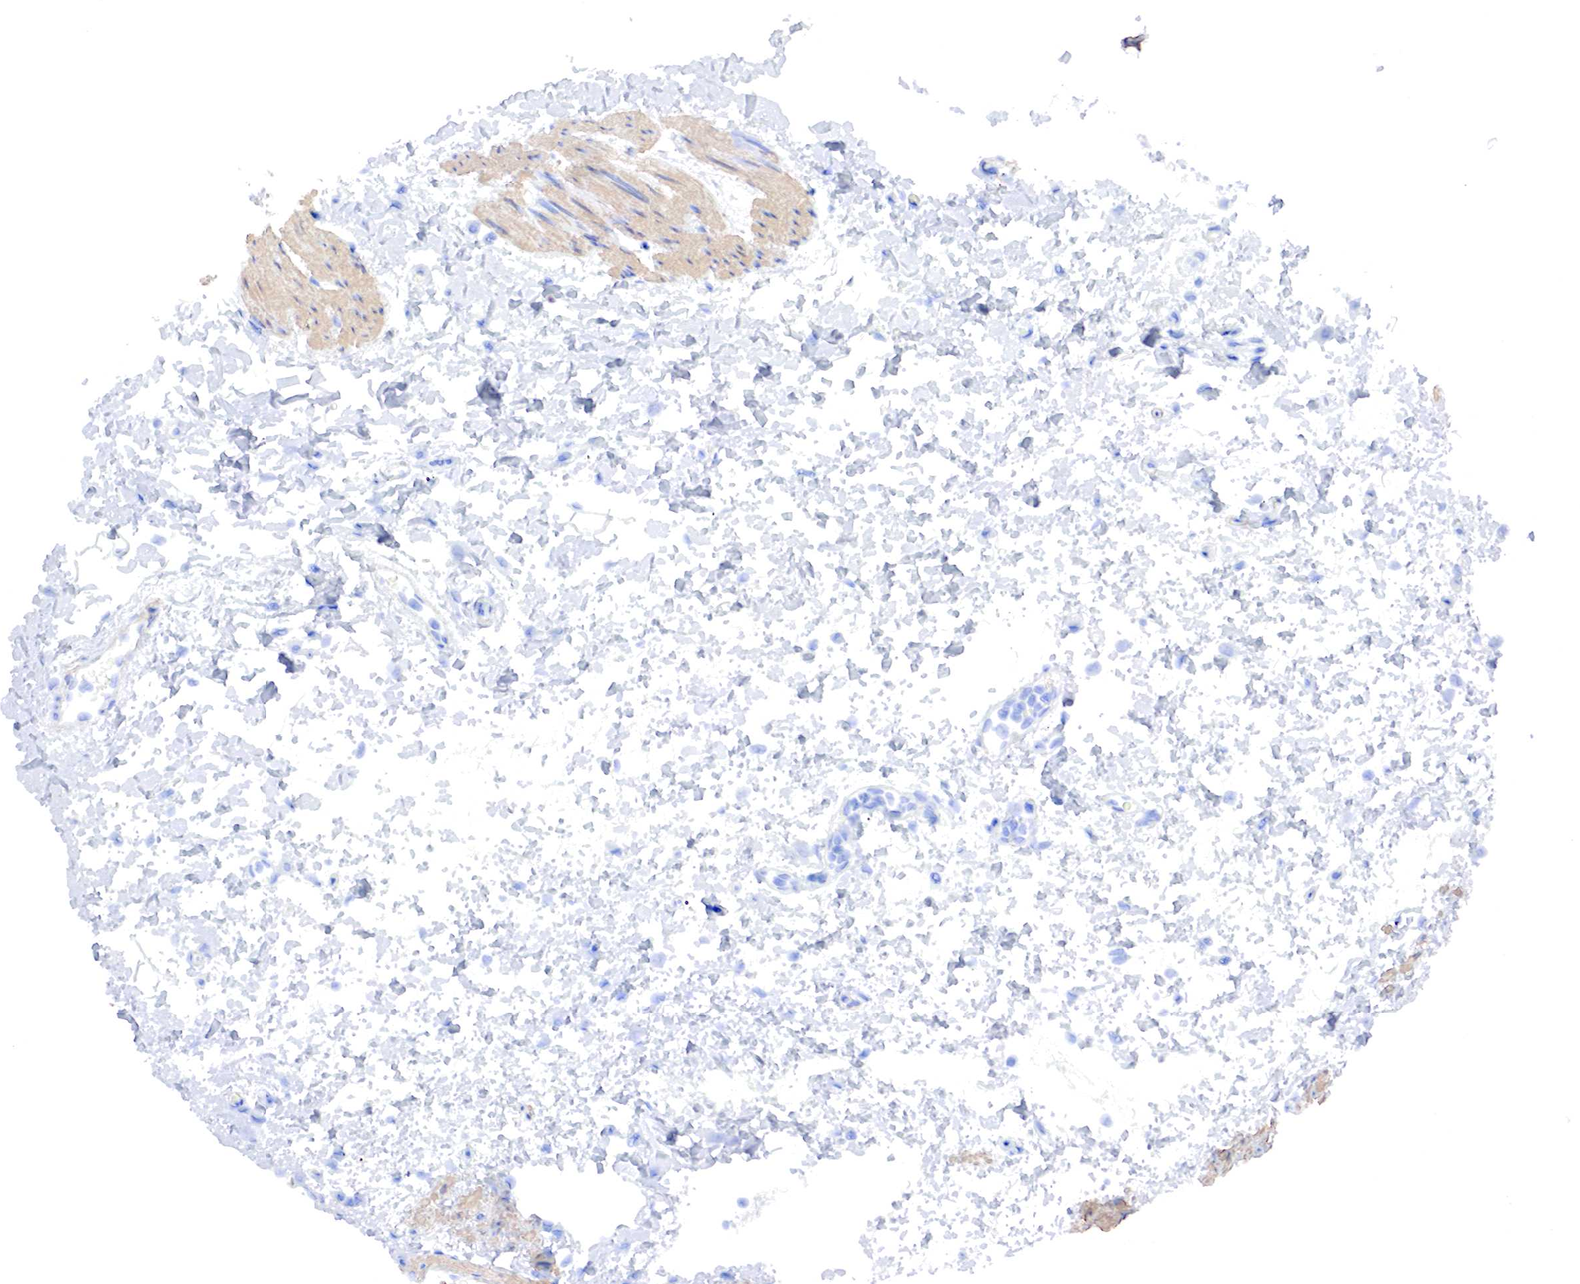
{"staining": {"intensity": "negative", "quantity": "none", "location": "none"}, "tissue": "stomach", "cell_type": "Glandular cells", "image_type": "normal", "snomed": [{"axis": "morphology", "description": "Normal tissue, NOS"}, {"axis": "topography", "description": "Stomach, upper"}], "caption": "Stomach was stained to show a protein in brown. There is no significant positivity in glandular cells. Nuclei are stained in blue.", "gene": "TPM1", "patient": {"sex": "female", "age": 75}}